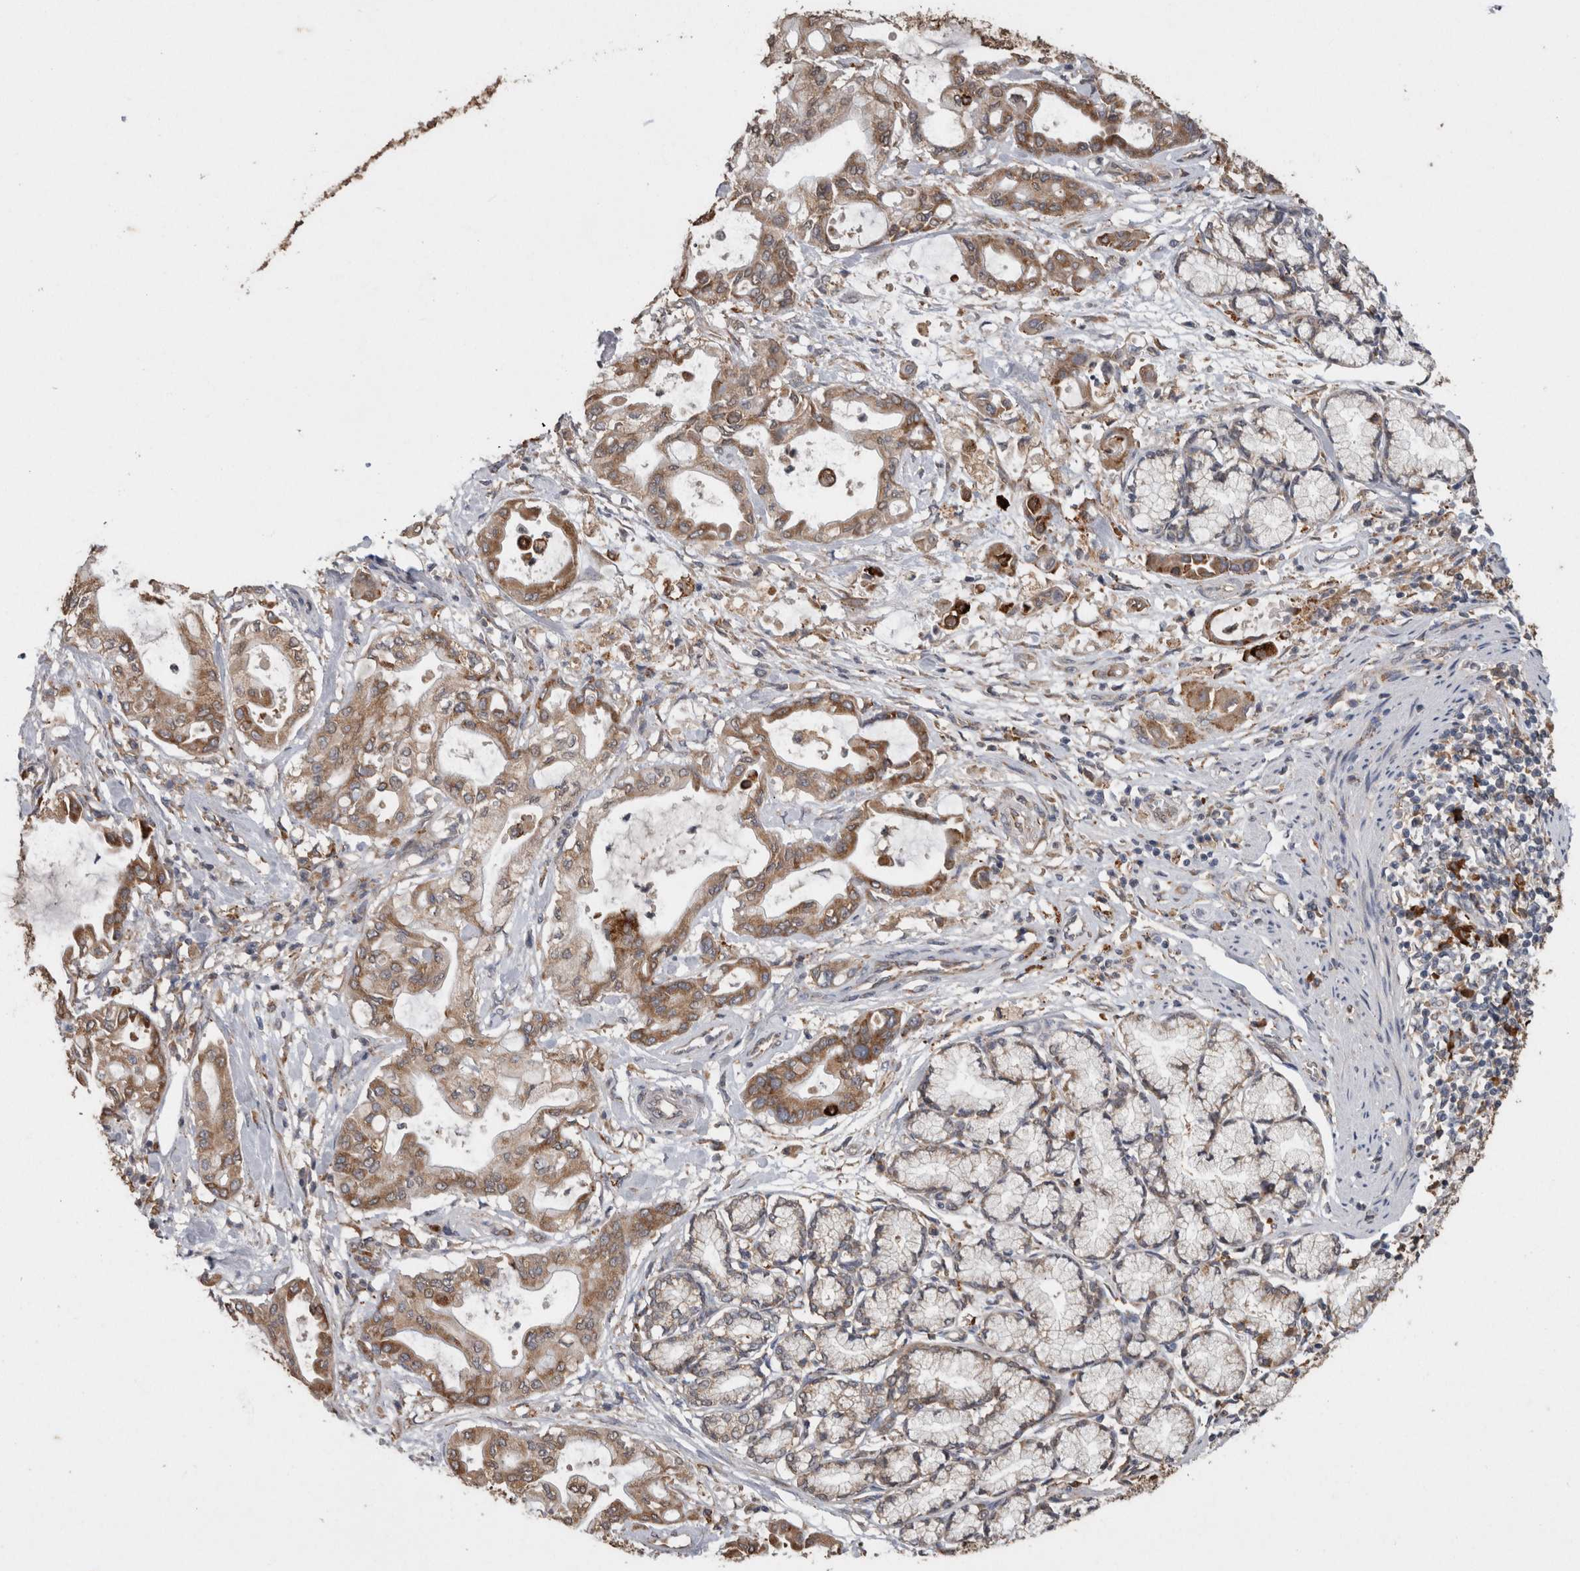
{"staining": {"intensity": "moderate", "quantity": ">75%", "location": "cytoplasmic/membranous"}, "tissue": "pancreatic cancer", "cell_type": "Tumor cells", "image_type": "cancer", "snomed": [{"axis": "morphology", "description": "Adenocarcinoma, NOS"}, {"axis": "morphology", "description": "Adenocarcinoma, metastatic, NOS"}, {"axis": "topography", "description": "Lymph node"}, {"axis": "topography", "description": "Pancreas"}, {"axis": "topography", "description": "Duodenum"}], "caption": "Immunohistochemistry (IHC) of pancreatic adenocarcinoma exhibits medium levels of moderate cytoplasmic/membranous expression in approximately >75% of tumor cells. The staining was performed using DAB (3,3'-diaminobenzidine) to visualize the protein expression in brown, while the nuclei were stained in blue with hematoxylin (Magnification: 20x).", "gene": "ADGRL3", "patient": {"sex": "female", "age": 64}}